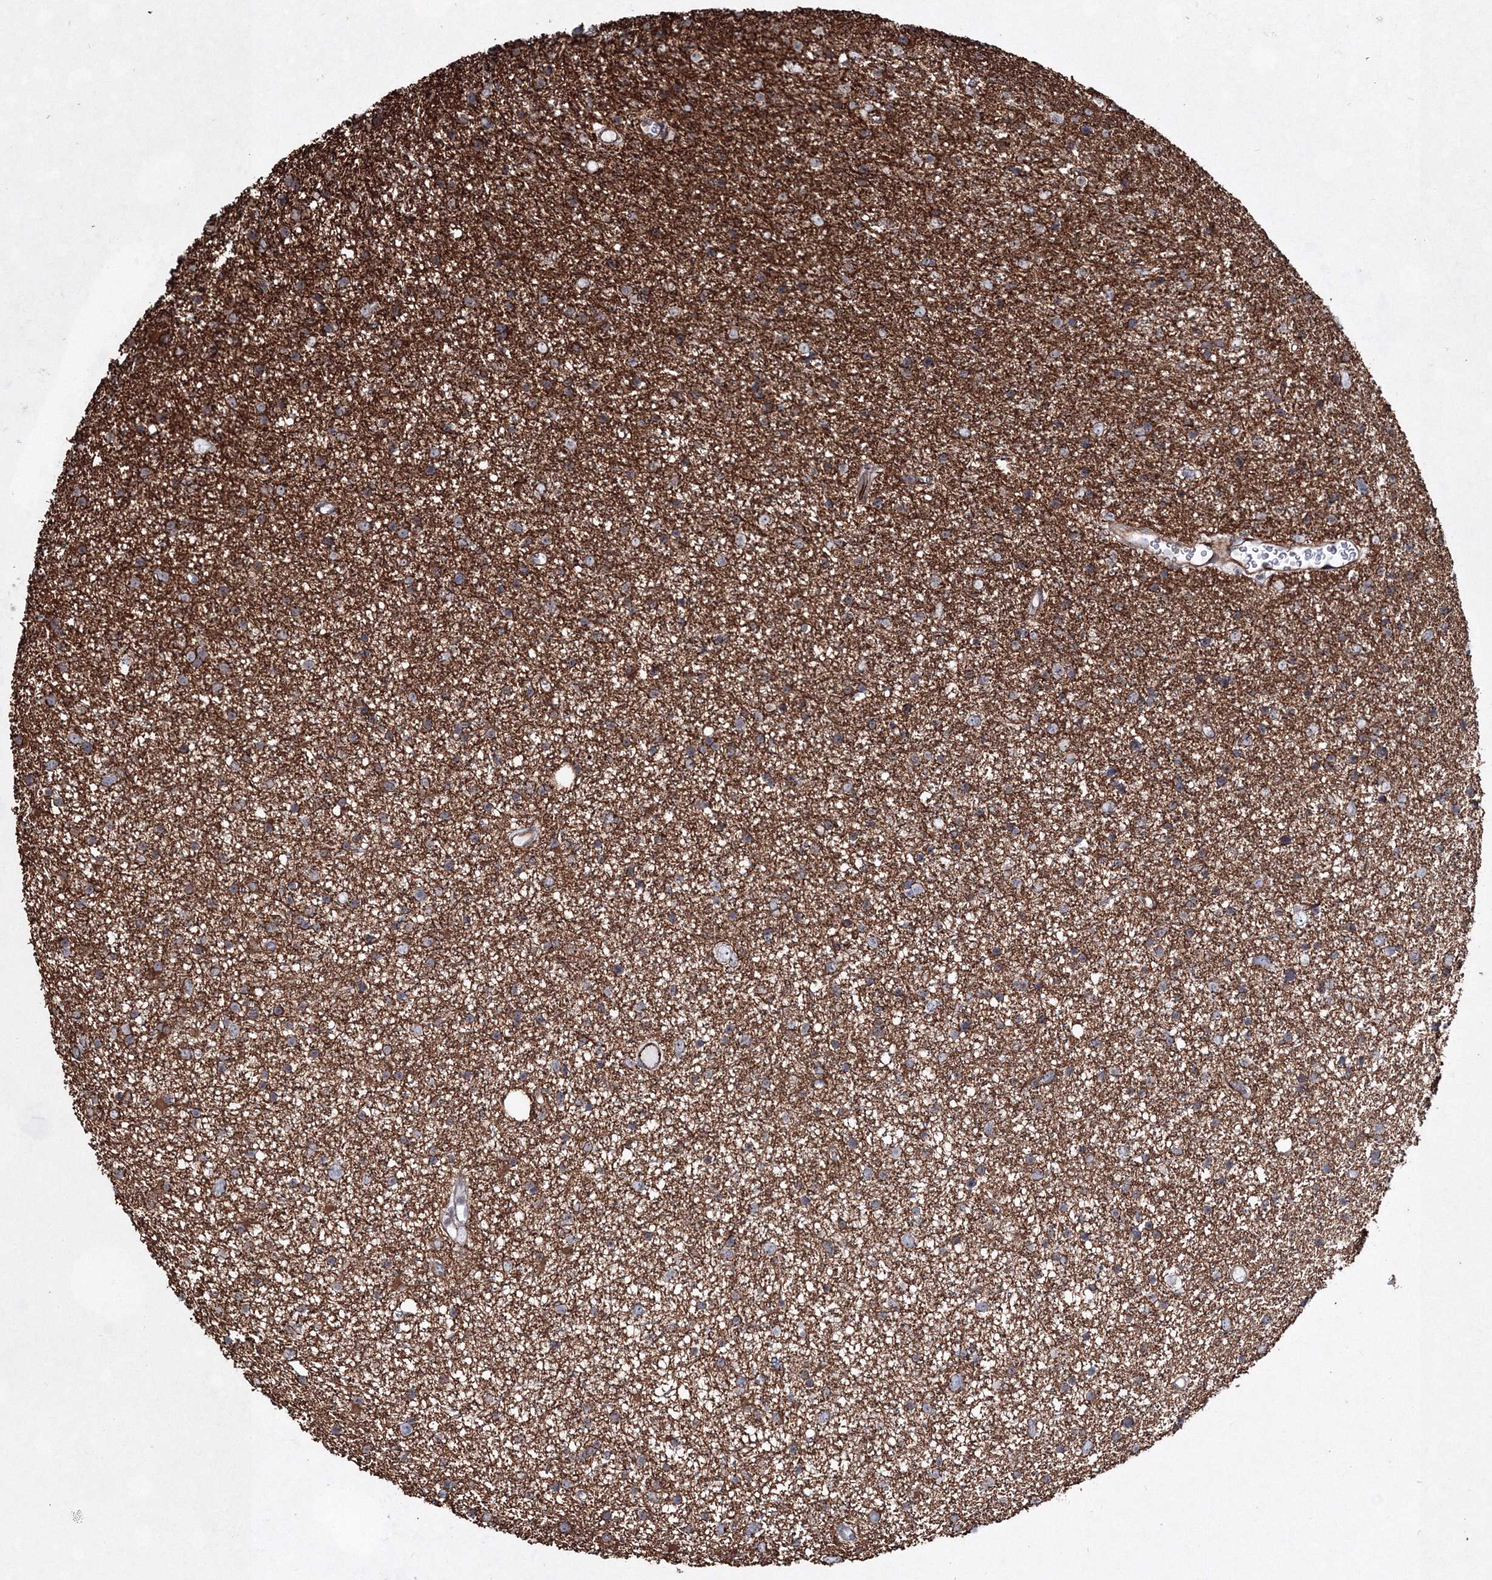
{"staining": {"intensity": "moderate", "quantity": "25%-75%", "location": "cytoplasmic/membranous"}, "tissue": "glioma", "cell_type": "Tumor cells", "image_type": "cancer", "snomed": [{"axis": "morphology", "description": "Glioma, malignant, Low grade"}, {"axis": "topography", "description": "Cerebral cortex"}], "caption": "Human glioma stained for a protein (brown) reveals moderate cytoplasmic/membranous positive staining in approximately 25%-75% of tumor cells.", "gene": "SNIP1", "patient": {"sex": "female", "age": 39}}